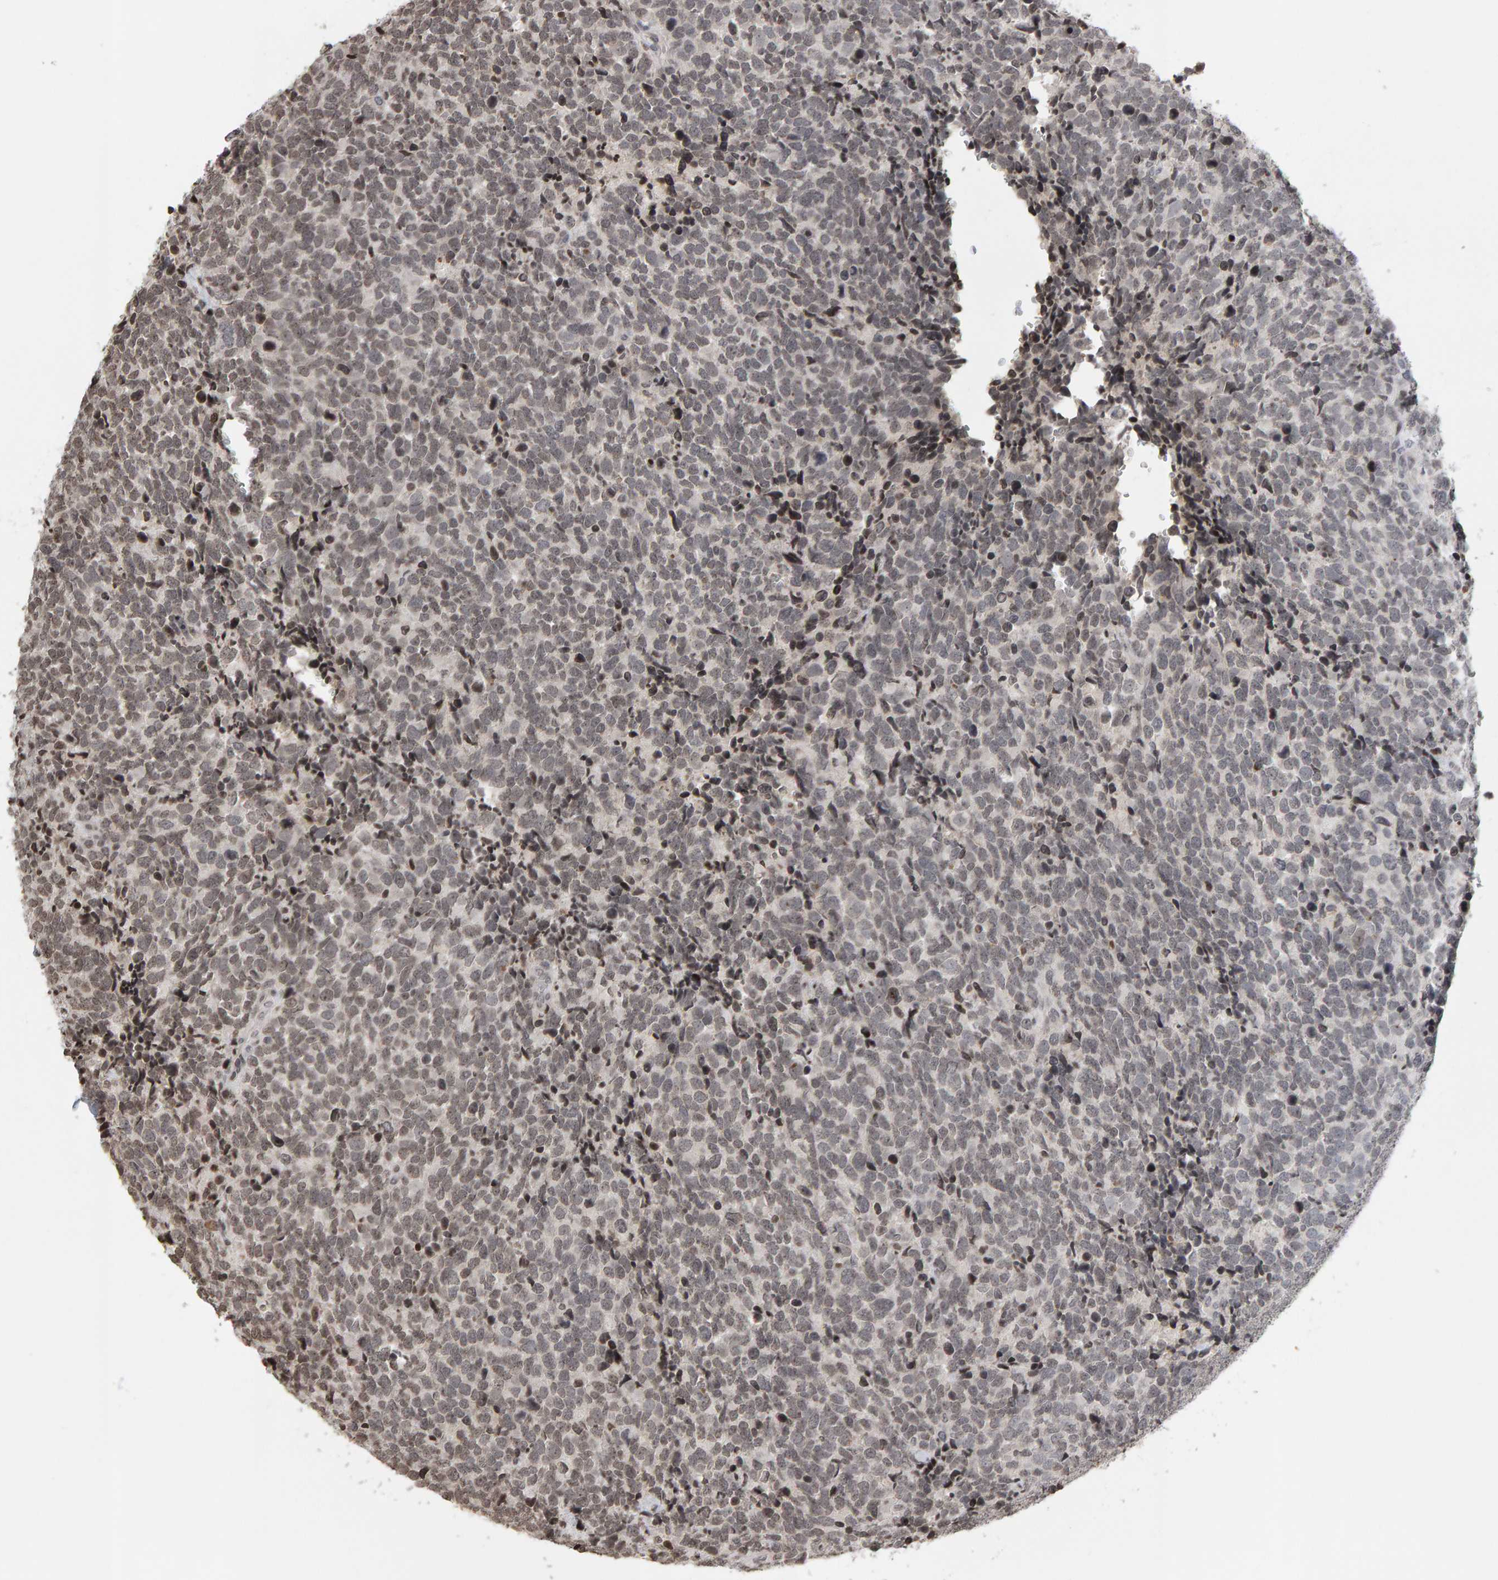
{"staining": {"intensity": "weak", "quantity": "25%-75%", "location": "nuclear"}, "tissue": "urothelial cancer", "cell_type": "Tumor cells", "image_type": "cancer", "snomed": [{"axis": "morphology", "description": "Urothelial carcinoma, High grade"}, {"axis": "topography", "description": "Urinary bladder"}], "caption": "This is a histology image of IHC staining of high-grade urothelial carcinoma, which shows weak expression in the nuclear of tumor cells.", "gene": "TRAM1", "patient": {"sex": "female", "age": 82}}